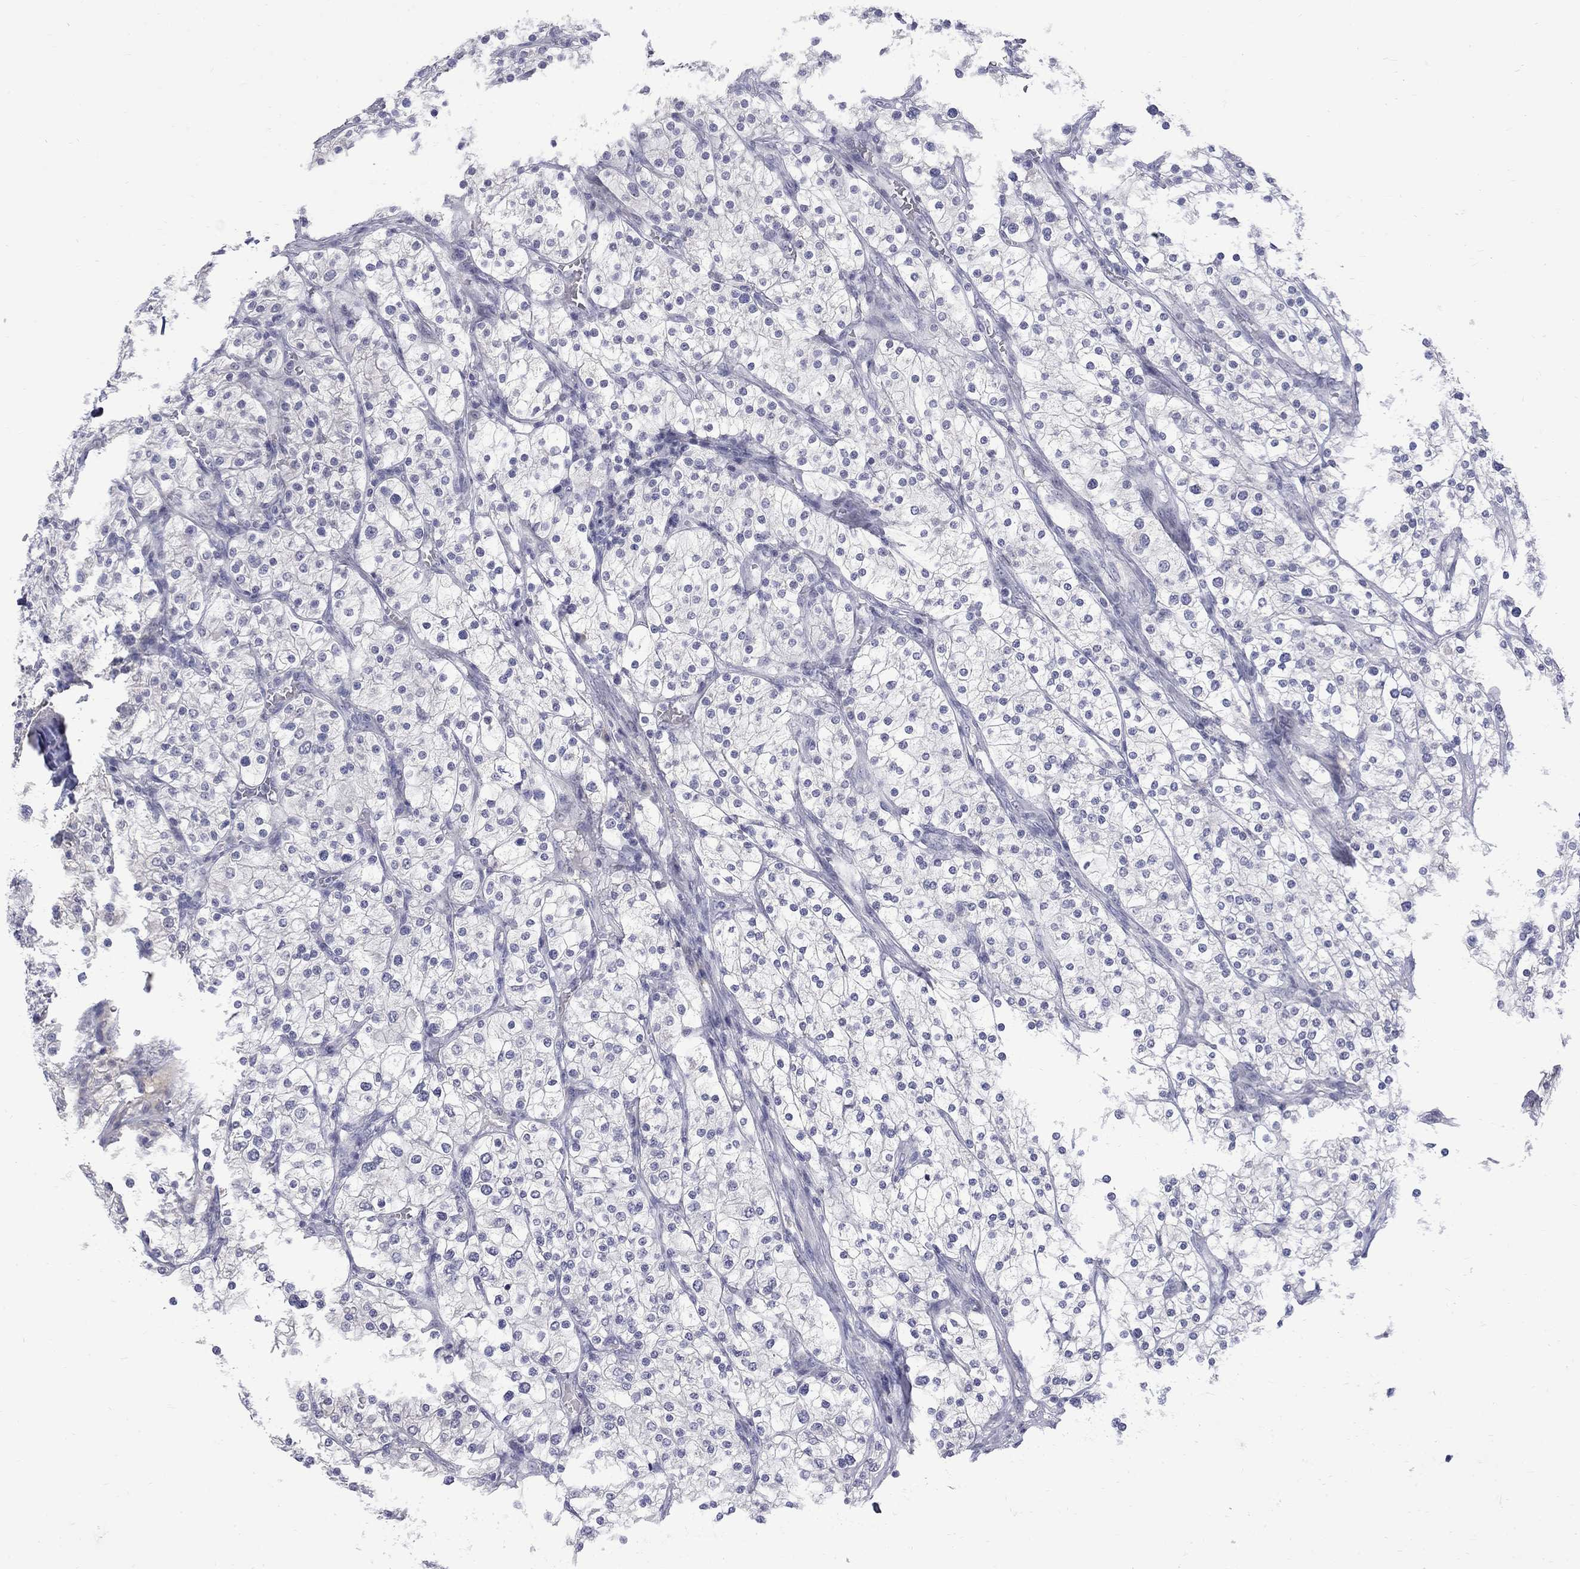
{"staining": {"intensity": "negative", "quantity": "none", "location": "none"}, "tissue": "renal cancer", "cell_type": "Tumor cells", "image_type": "cancer", "snomed": [{"axis": "morphology", "description": "Adenocarcinoma, NOS"}, {"axis": "topography", "description": "Kidney"}], "caption": "A histopathology image of human renal cancer (adenocarcinoma) is negative for staining in tumor cells.", "gene": "CTNND2", "patient": {"sex": "male", "age": 80}}